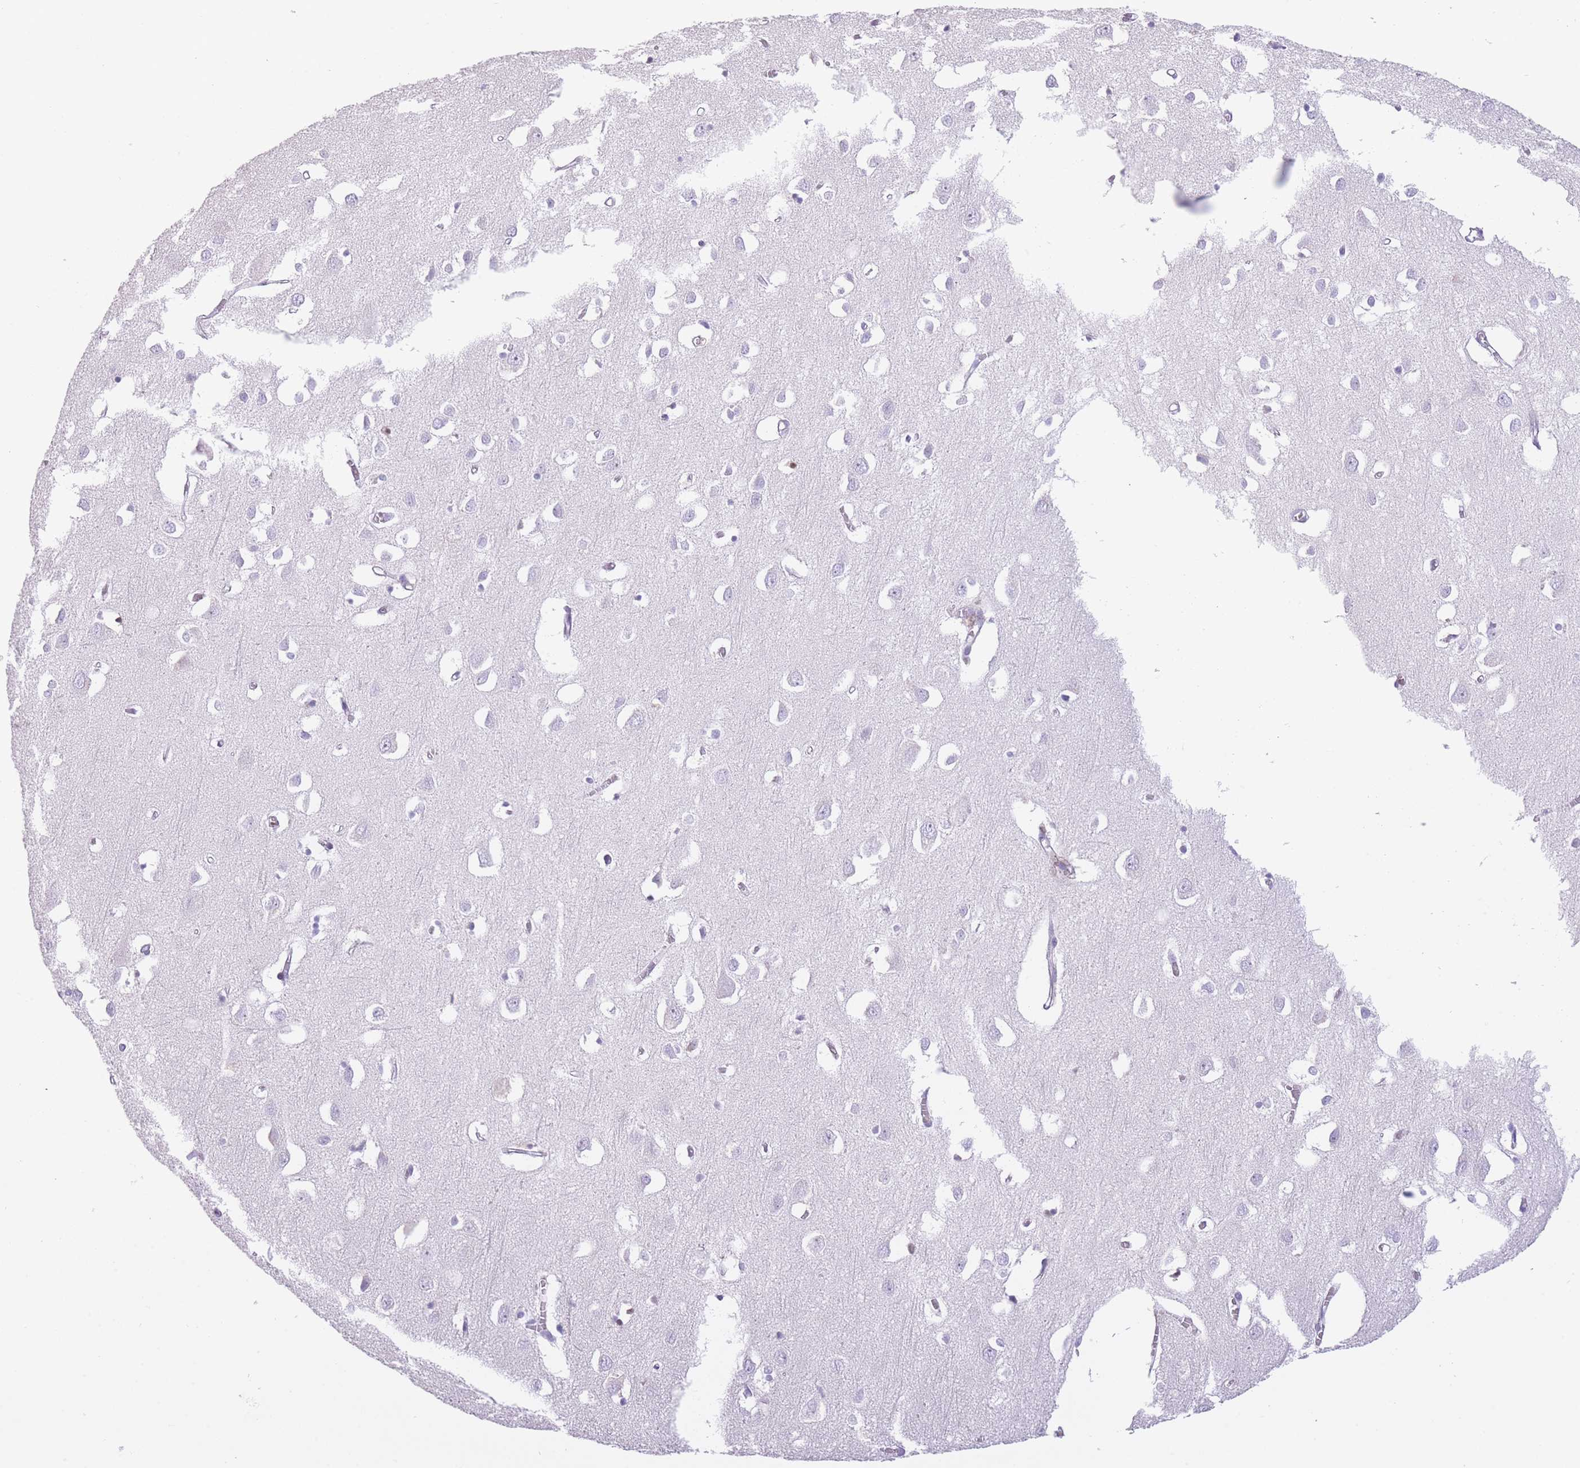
{"staining": {"intensity": "negative", "quantity": "none", "location": "none"}, "tissue": "cerebral cortex", "cell_type": "Endothelial cells", "image_type": "normal", "snomed": [{"axis": "morphology", "description": "Normal tissue, NOS"}, {"axis": "topography", "description": "Cerebral cortex"}], "caption": "IHC photomicrograph of benign cerebral cortex: human cerebral cortex stained with DAB demonstrates no significant protein staining in endothelial cells.", "gene": "IMPG1", "patient": {"sex": "female", "age": 64}}